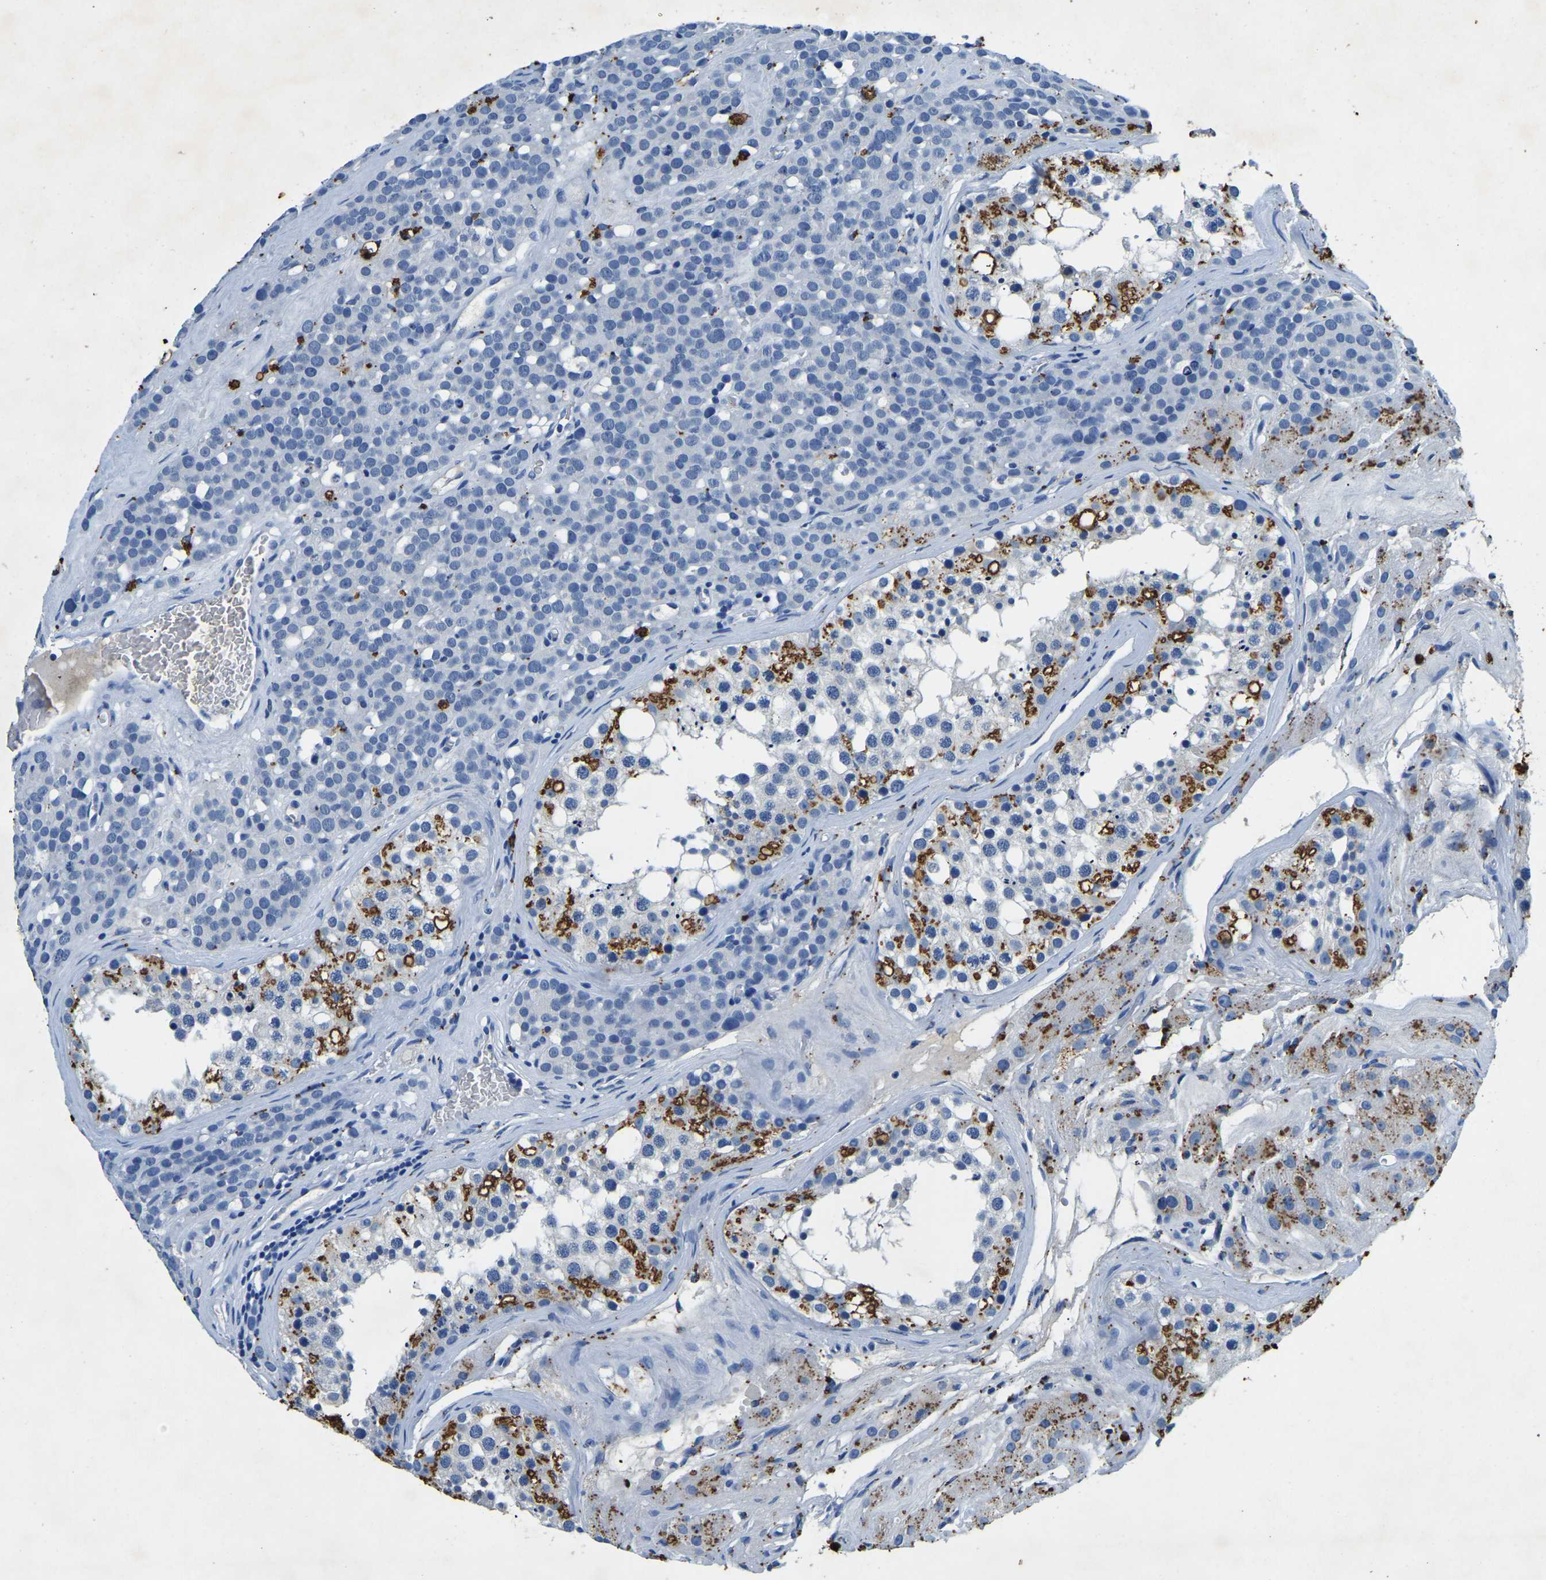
{"staining": {"intensity": "negative", "quantity": "none", "location": "none"}, "tissue": "testis cancer", "cell_type": "Tumor cells", "image_type": "cancer", "snomed": [{"axis": "morphology", "description": "Seminoma, NOS"}, {"axis": "topography", "description": "Testis"}], "caption": "Tumor cells show no significant positivity in testis cancer.", "gene": "UBN2", "patient": {"sex": "male", "age": 71}}